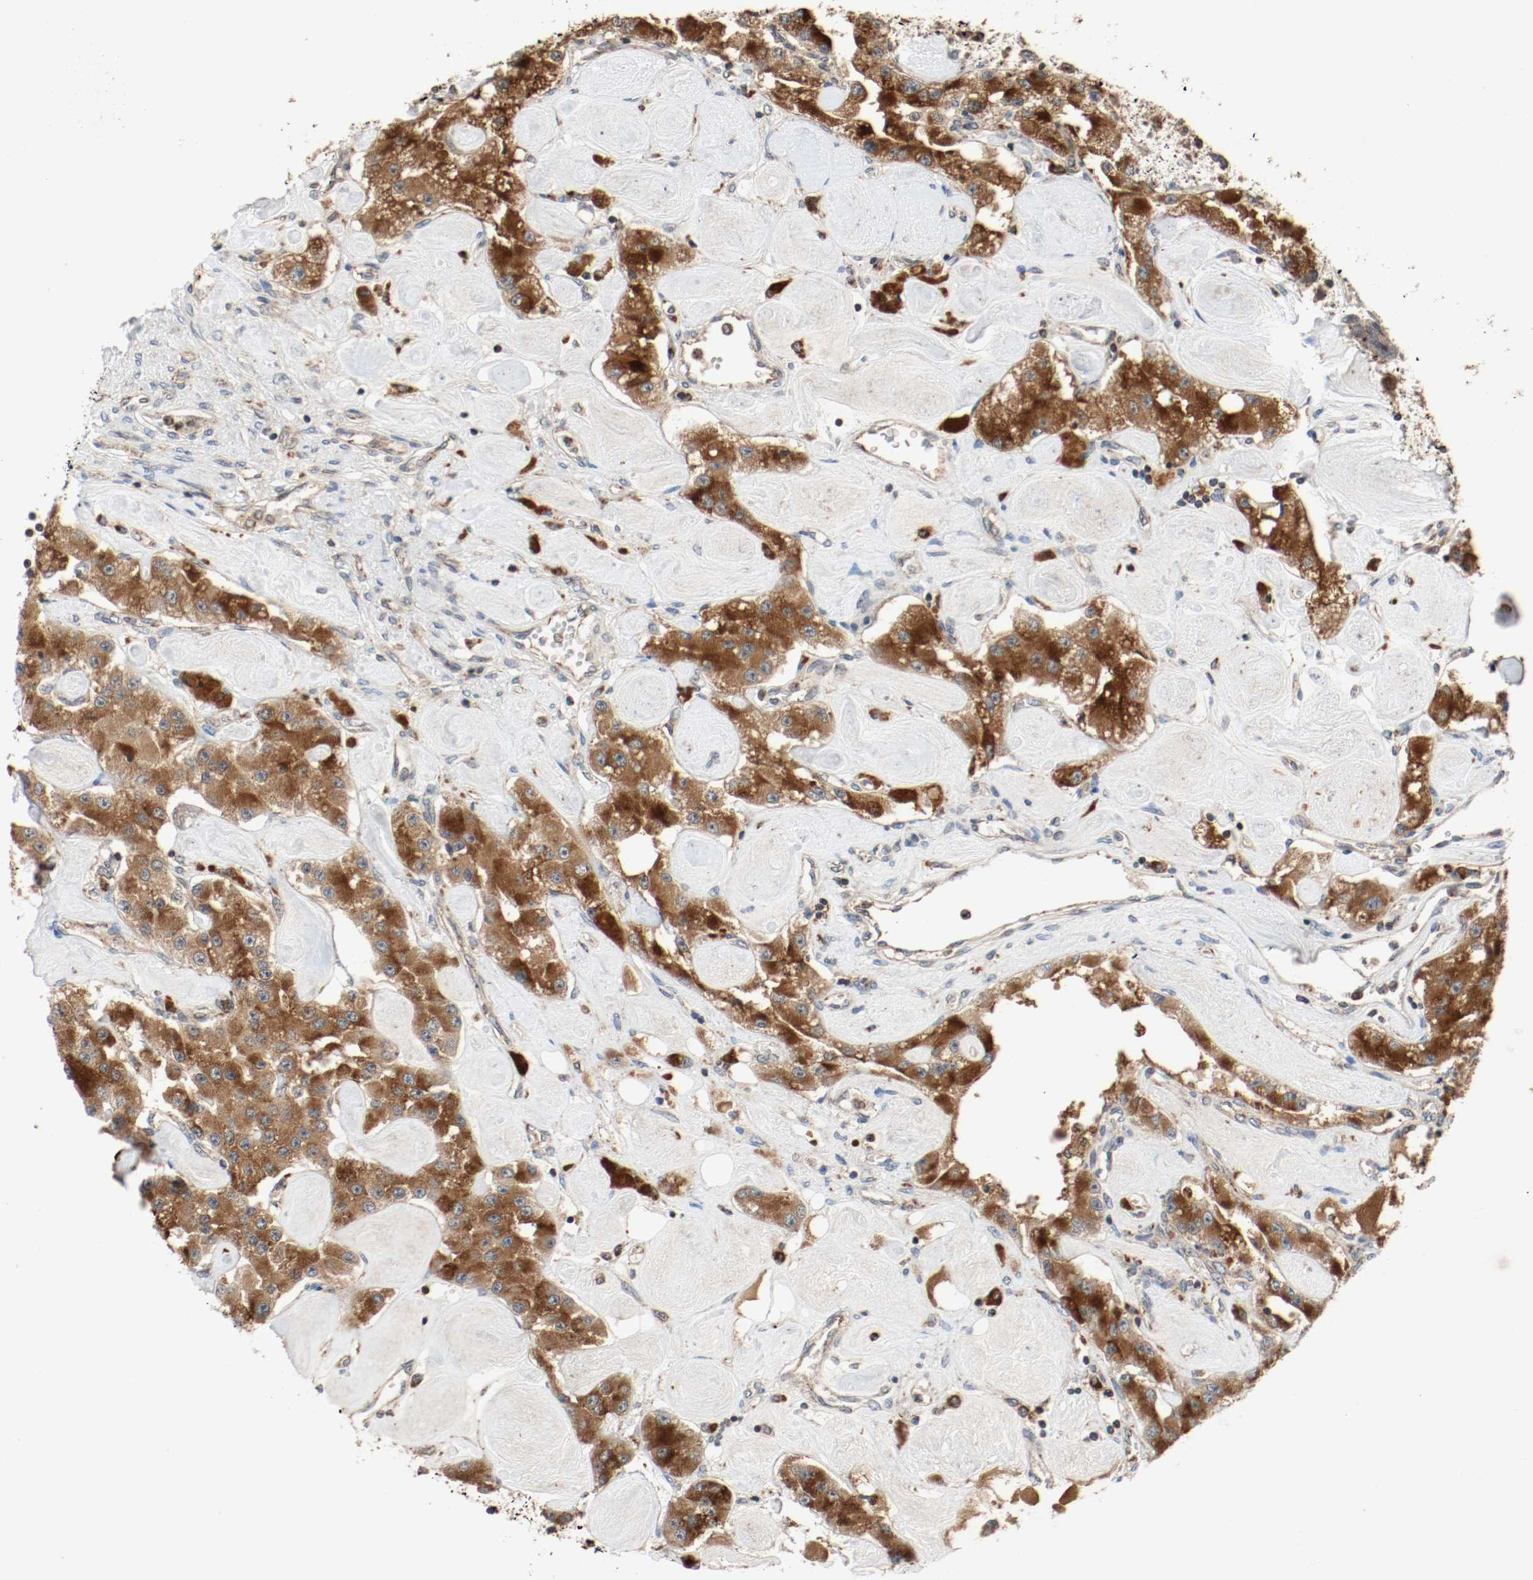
{"staining": {"intensity": "moderate", "quantity": ">75%", "location": "cytoplasmic/membranous"}, "tissue": "carcinoid", "cell_type": "Tumor cells", "image_type": "cancer", "snomed": [{"axis": "morphology", "description": "Carcinoid, malignant, NOS"}, {"axis": "topography", "description": "Pancreas"}], "caption": "Tumor cells reveal medium levels of moderate cytoplasmic/membranous positivity in about >75% of cells in carcinoid.", "gene": "LAMP2", "patient": {"sex": "male", "age": 41}}